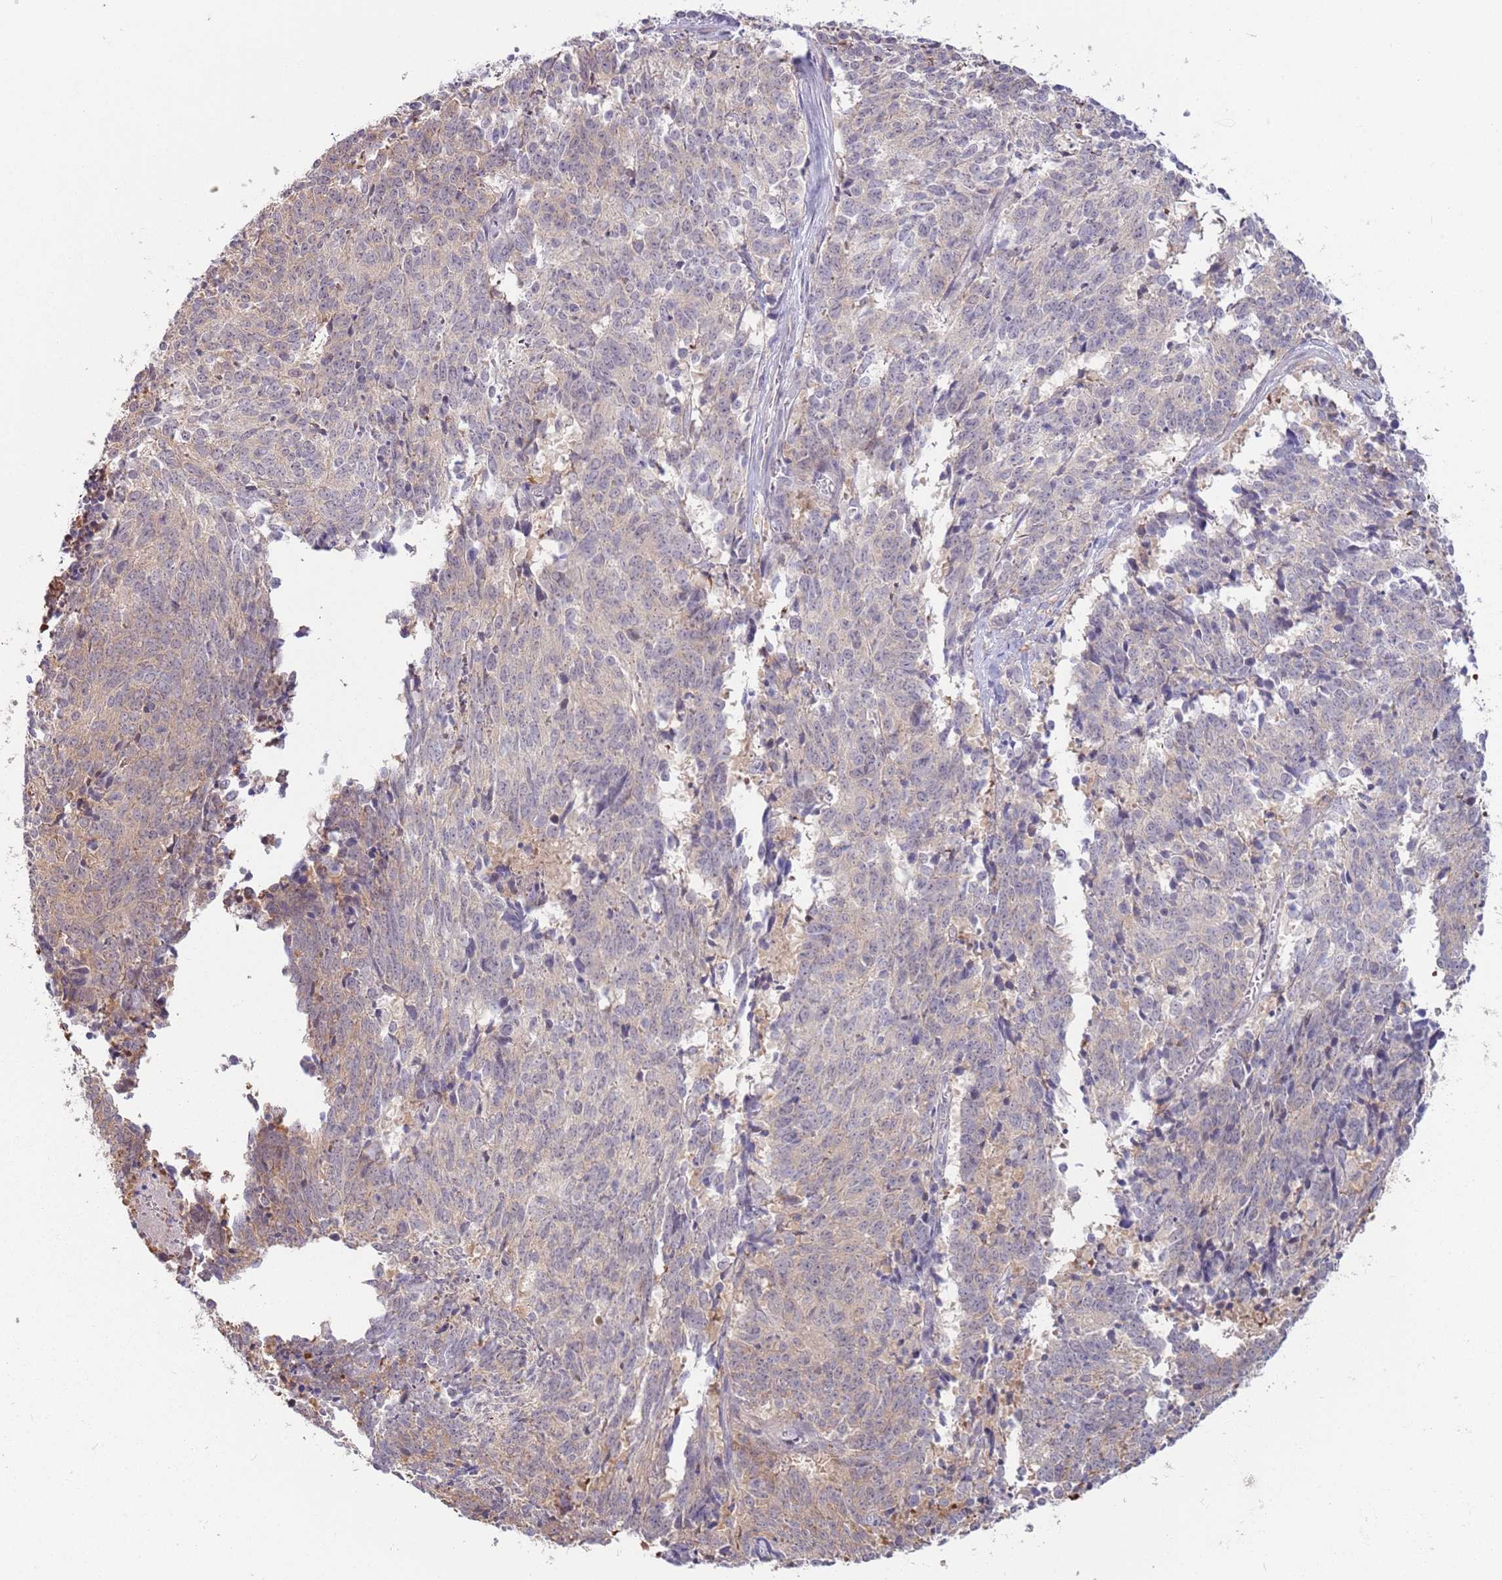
{"staining": {"intensity": "weak", "quantity": "25%-75%", "location": "cytoplasmic/membranous"}, "tissue": "cervical cancer", "cell_type": "Tumor cells", "image_type": "cancer", "snomed": [{"axis": "morphology", "description": "Squamous cell carcinoma, NOS"}, {"axis": "topography", "description": "Cervix"}], "caption": "Cervical cancer (squamous cell carcinoma) stained for a protein (brown) exhibits weak cytoplasmic/membranous positive positivity in about 25%-75% of tumor cells.", "gene": "LDHD", "patient": {"sex": "female", "age": 29}}